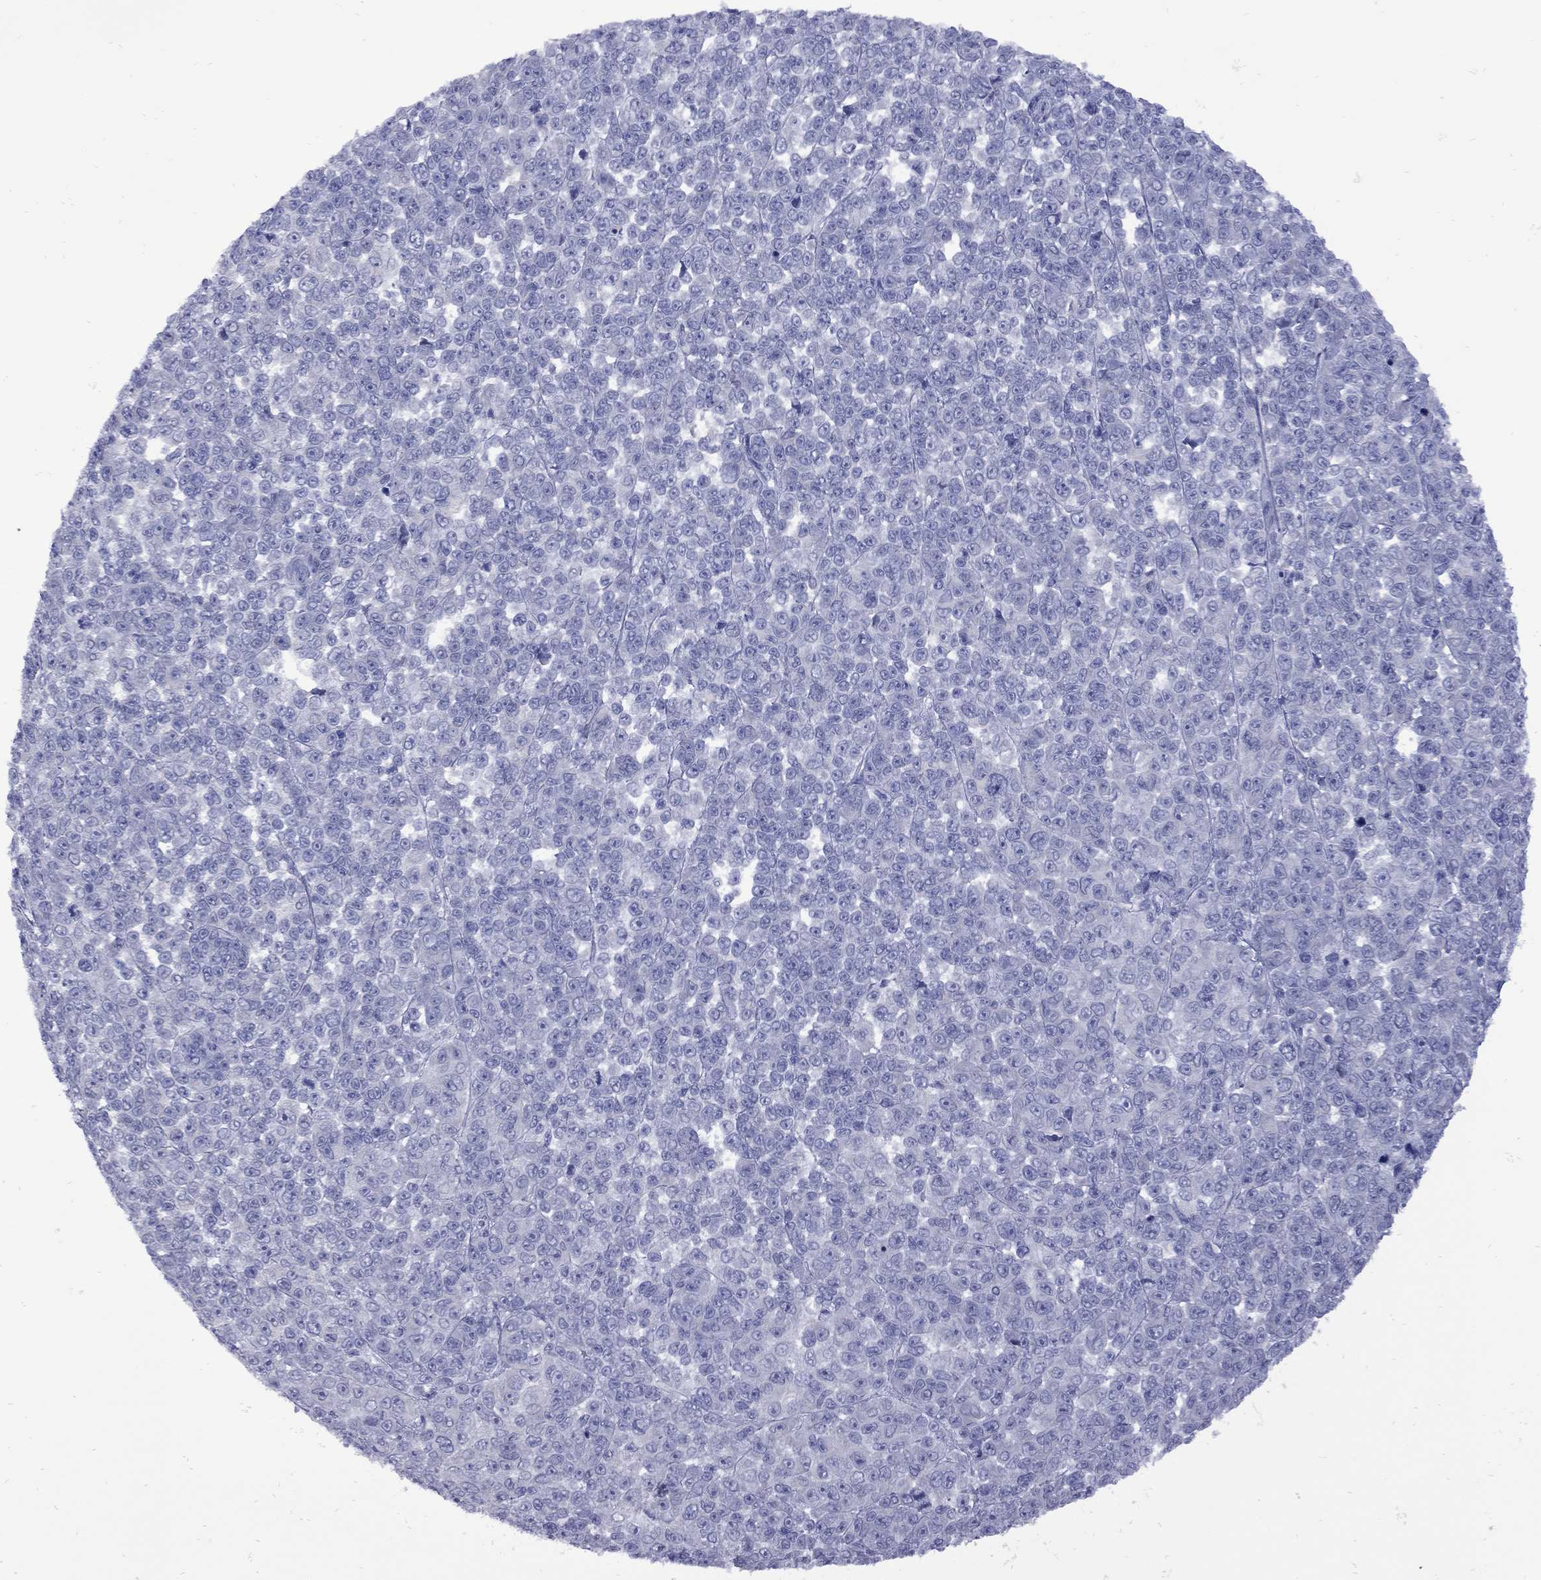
{"staining": {"intensity": "negative", "quantity": "none", "location": "none"}, "tissue": "melanoma", "cell_type": "Tumor cells", "image_type": "cancer", "snomed": [{"axis": "morphology", "description": "Malignant melanoma, NOS"}, {"axis": "topography", "description": "Skin"}], "caption": "Tumor cells show no significant expression in malignant melanoma. The staining is performed using DAB brown chromogen with nuclei counter-stained in using hematoxylin.", "gene": "EPPIN", "patient": {"sex": "female", "age": 95}}